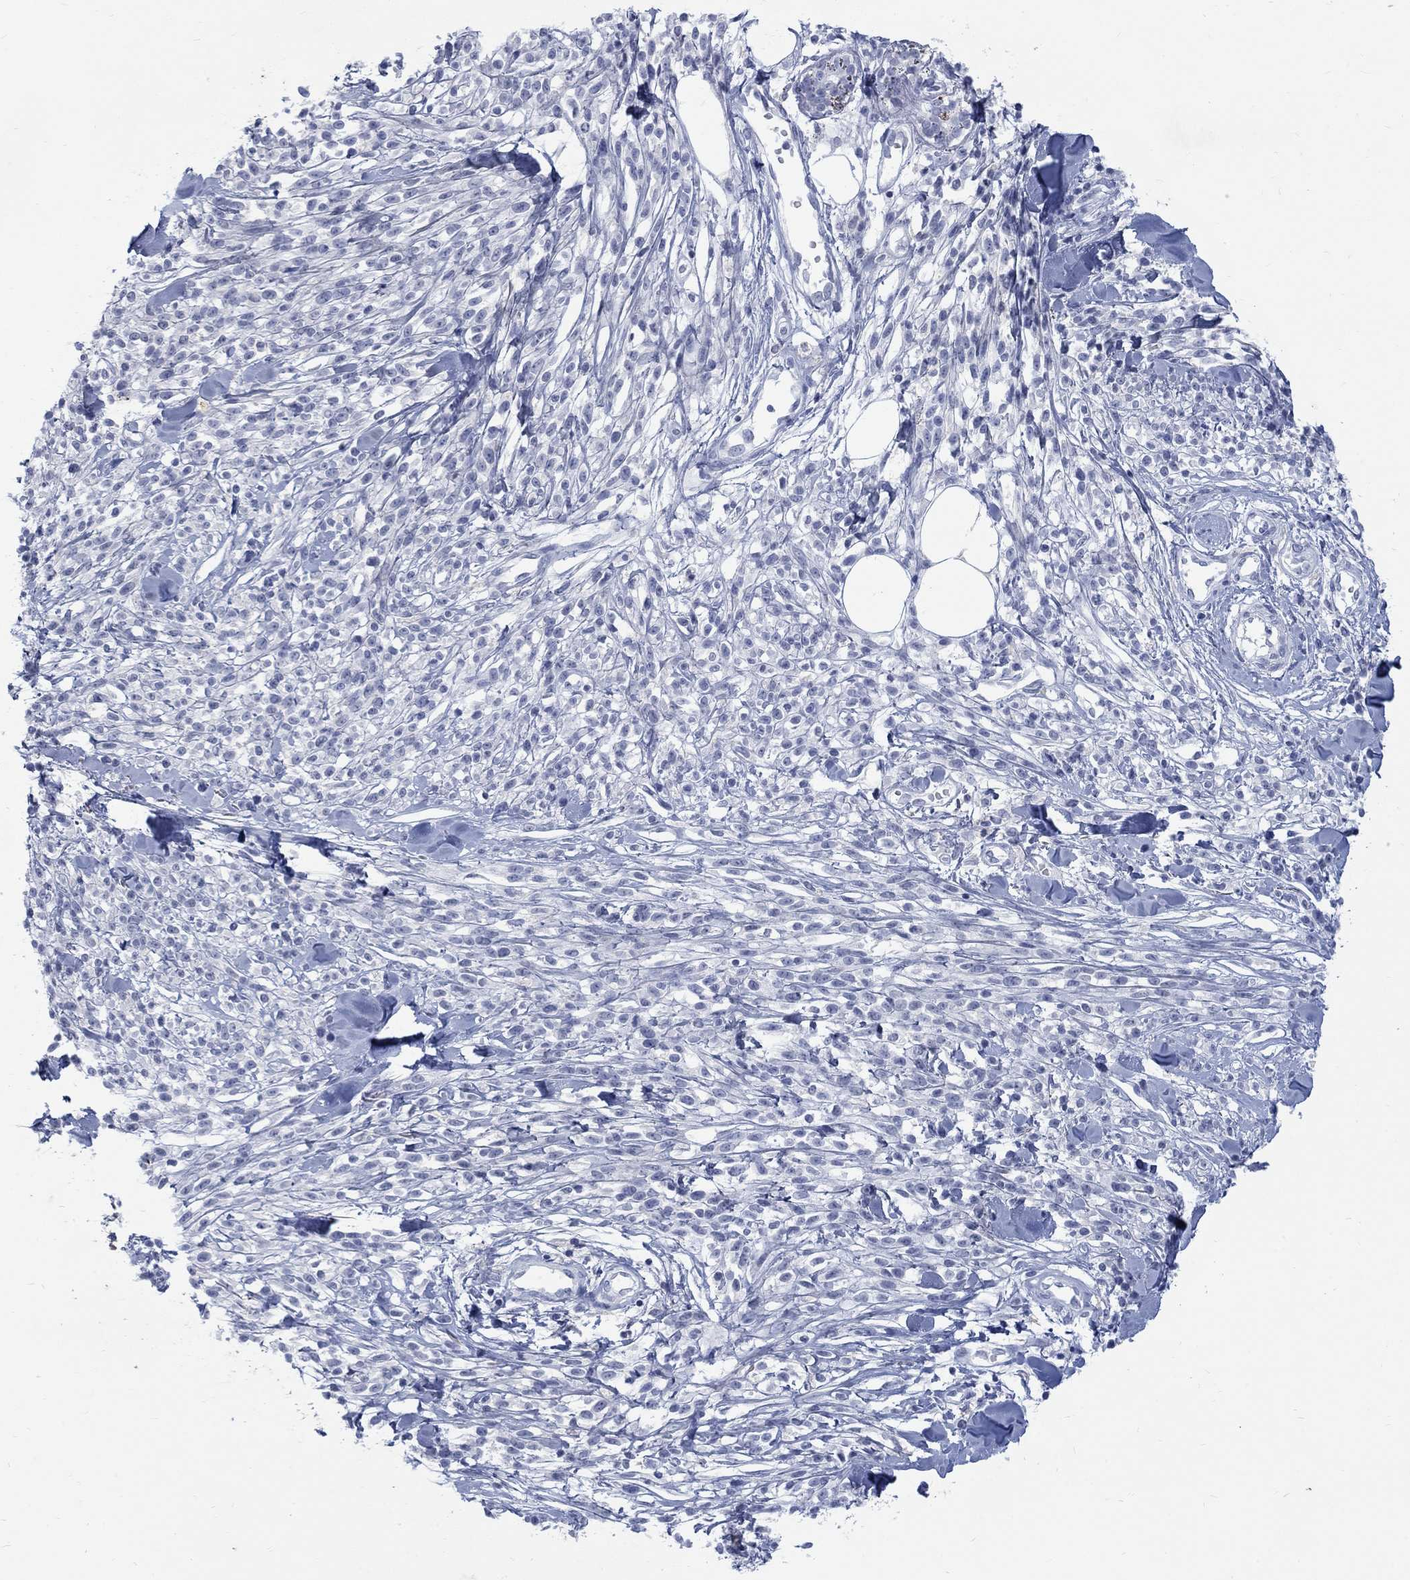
{"staining": {"intensity": "negative", "quantity": "none", "location": "none"}, "tissue": "melanoma", "cell_type": "Tumor cells", "image_type": "cancer", "snomed": [{"axis": "morphology", "description": "Malignant melanoma, NOS"}, {"axis": "topography", "description": "Skin"}, {"axis": "topography", "description": "Skin of trunk"}], "caption": "Tumor cells are negative for brown protein staining in melanoma.", "gene": "RFTN2", "patient": {"sex": "male", "age": 74}}